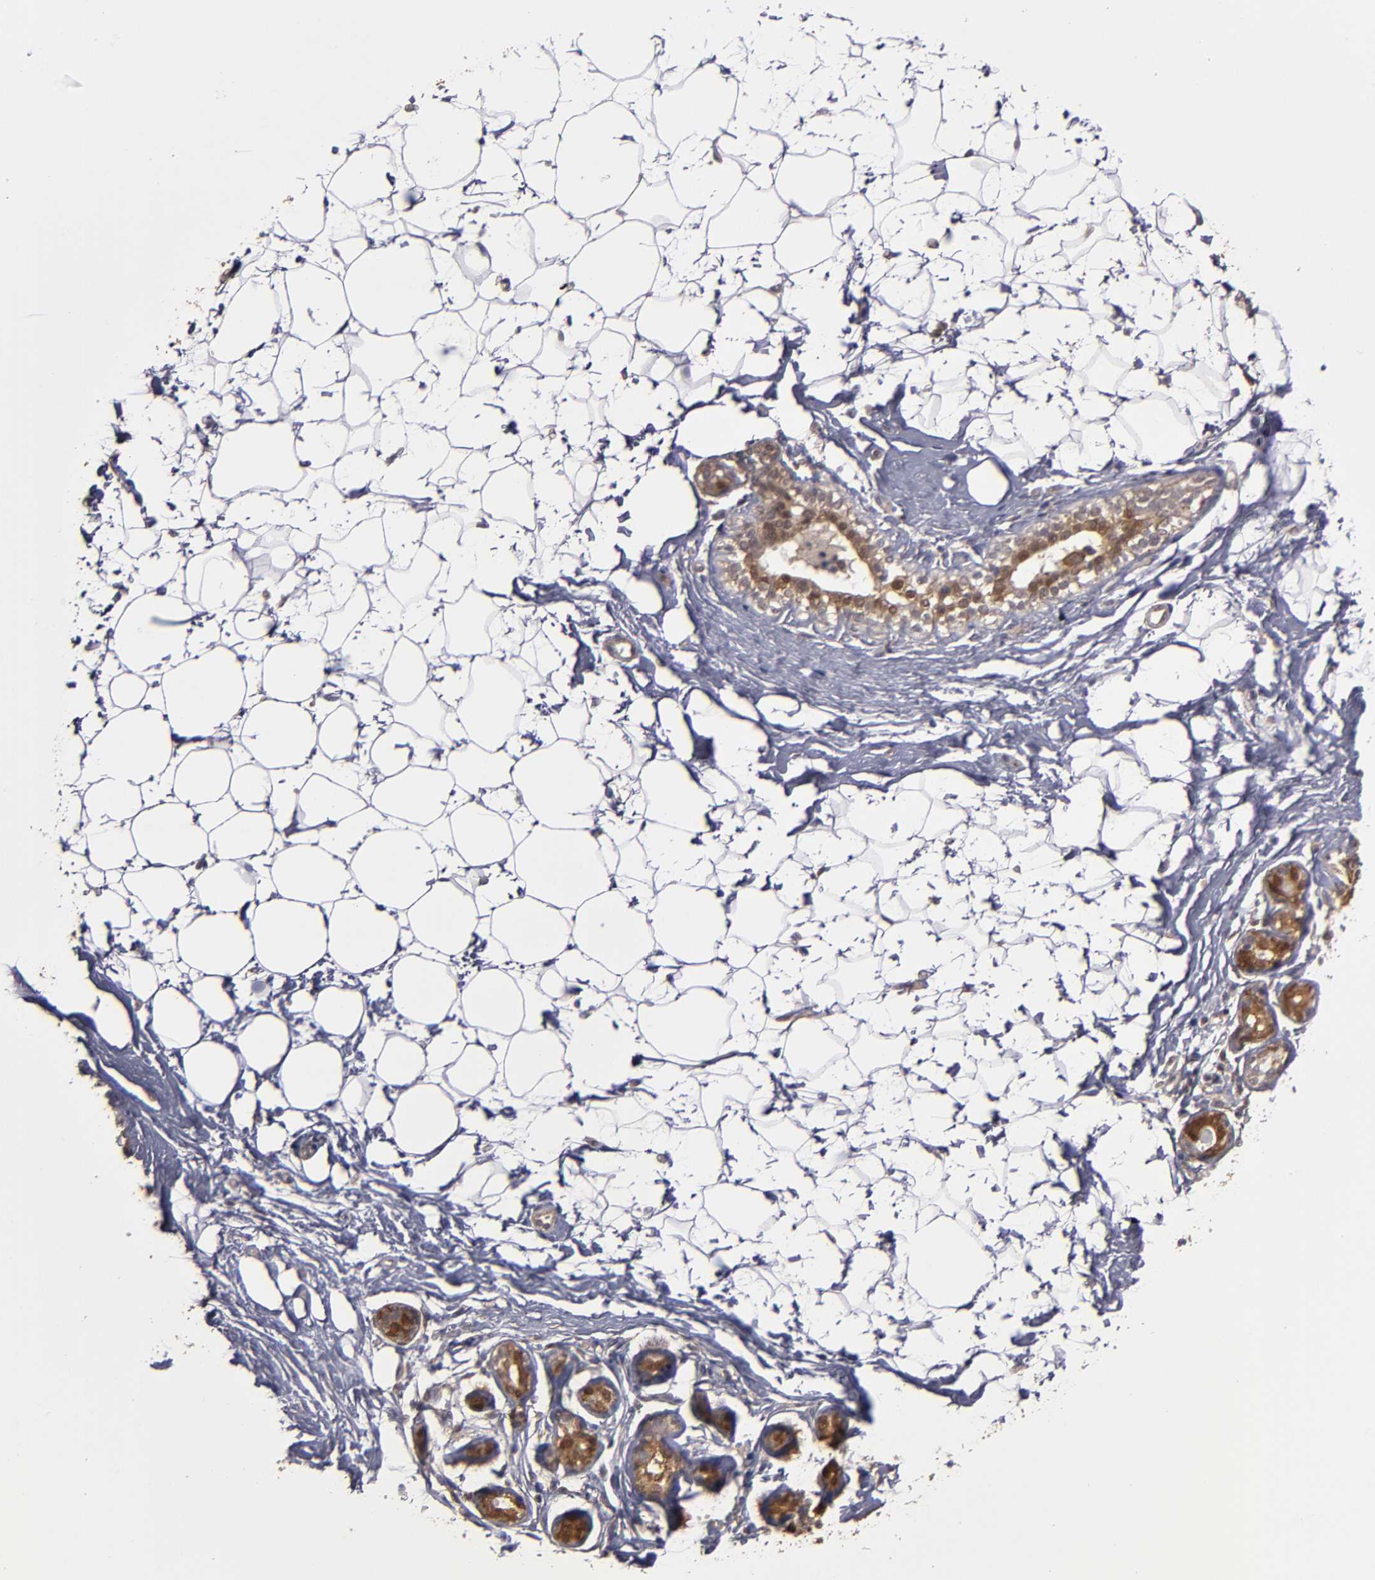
{"staining": {"intensity": "weak", "quantity": "25%-75%", "location": "cytoplasmic/membranous"}, "tissue": "adipose tissue", "cell_type": "Adipocytes", "image_type": "normal", "snomed": [{"axis": "morphology", "description": "Normal tissue, NOS"}, {"axis": "topography", "description": "Breast"}], "caption": "Adipose tissue stained for a protein reveals weak cytoplasmic/membranous positivity in adipocytes. (IHC, brightfield microscopy, high magnification).", "gene": "NDRG2", "patient": {"sex": "female", "age": 22}}